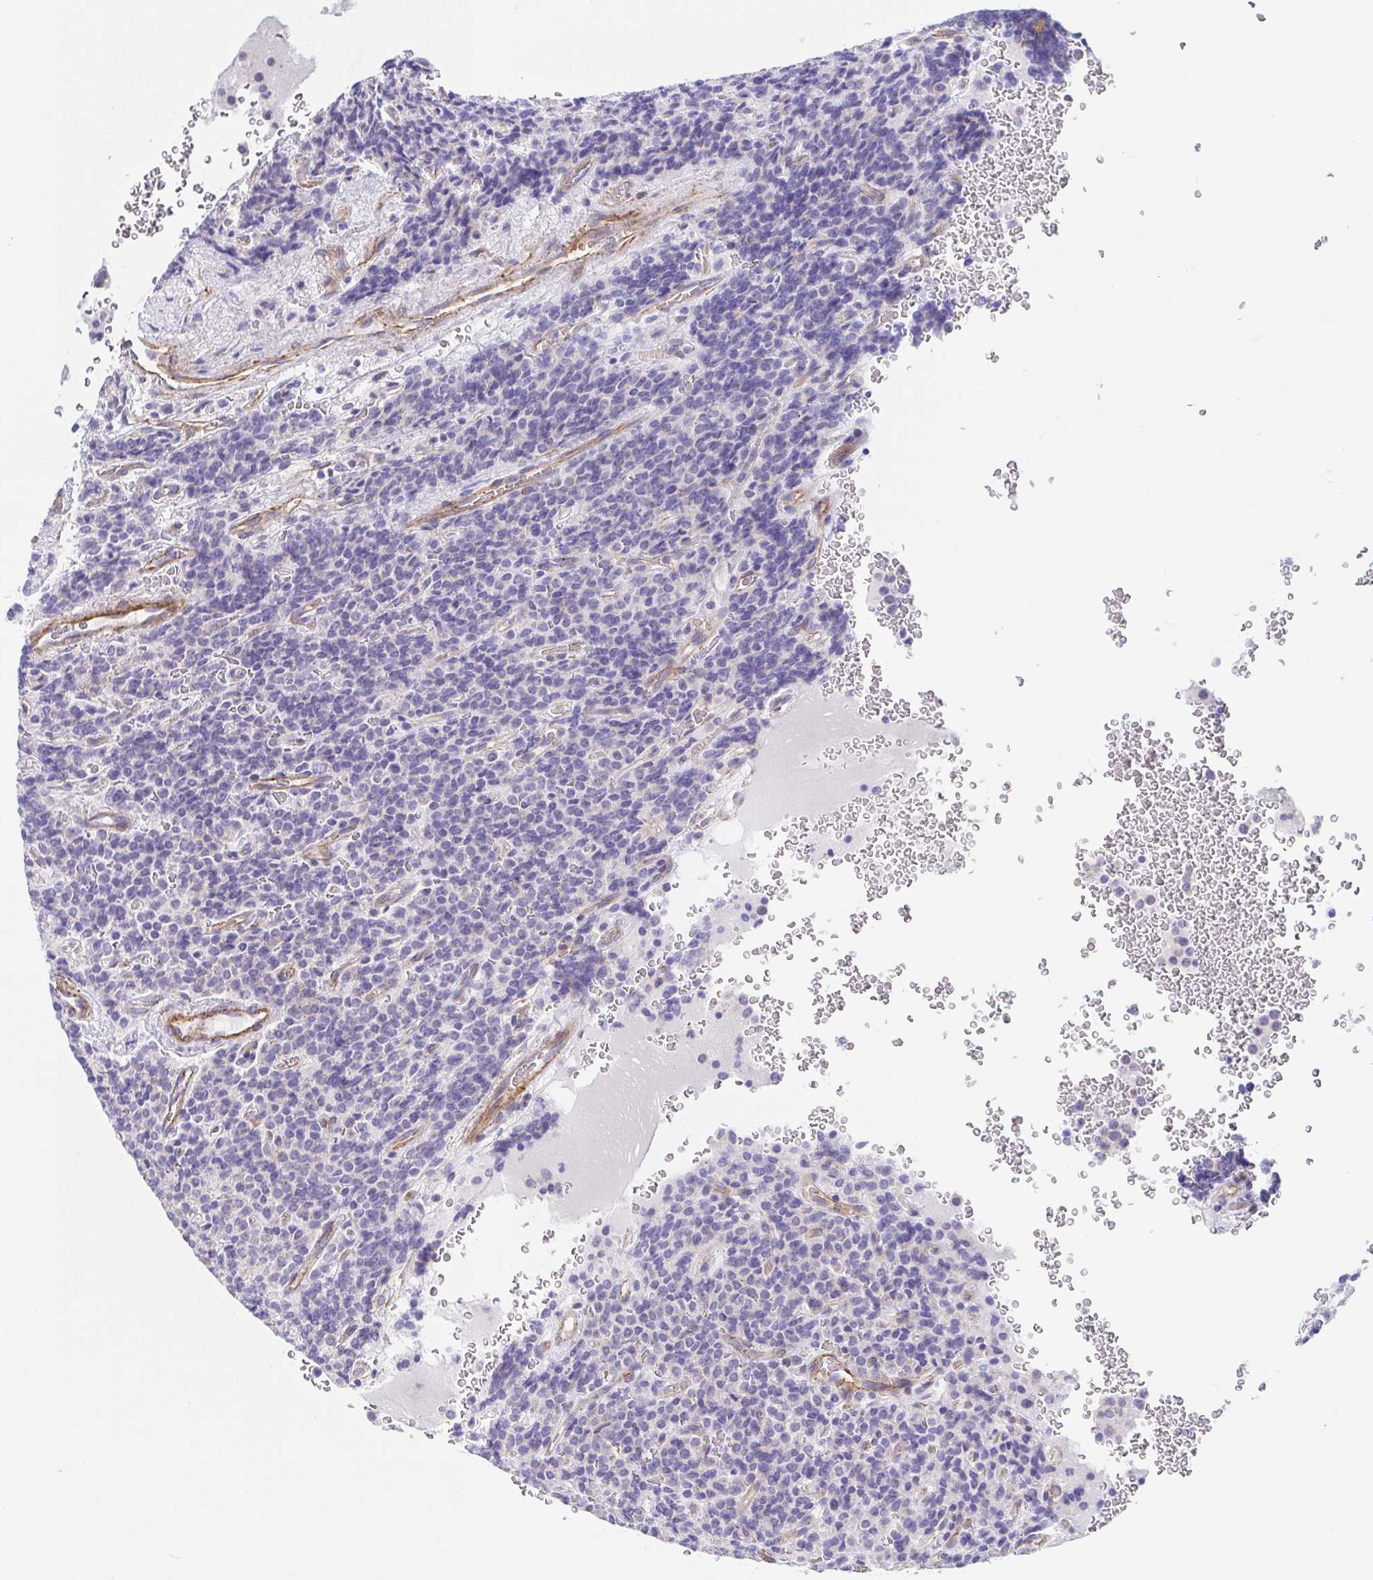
{"staining": {"intensity": "negative", "quantity": "none", "location": "none"}, "tissue": "carcinoid", "cell_type": "Tumor cells", "image_type": "cancer", "snomed": [{"axis": "morphology", "description": "Carcinoid, malignant, NOS"}, {"axis": "topography", "description": "Pancreas"}], "caption": "A photomicrograph of carcinoid stained for a protein reveals no brown staining in tumor cells.", "gene": "TRAM2", "patient": {"sex": "male", "age": 36}}